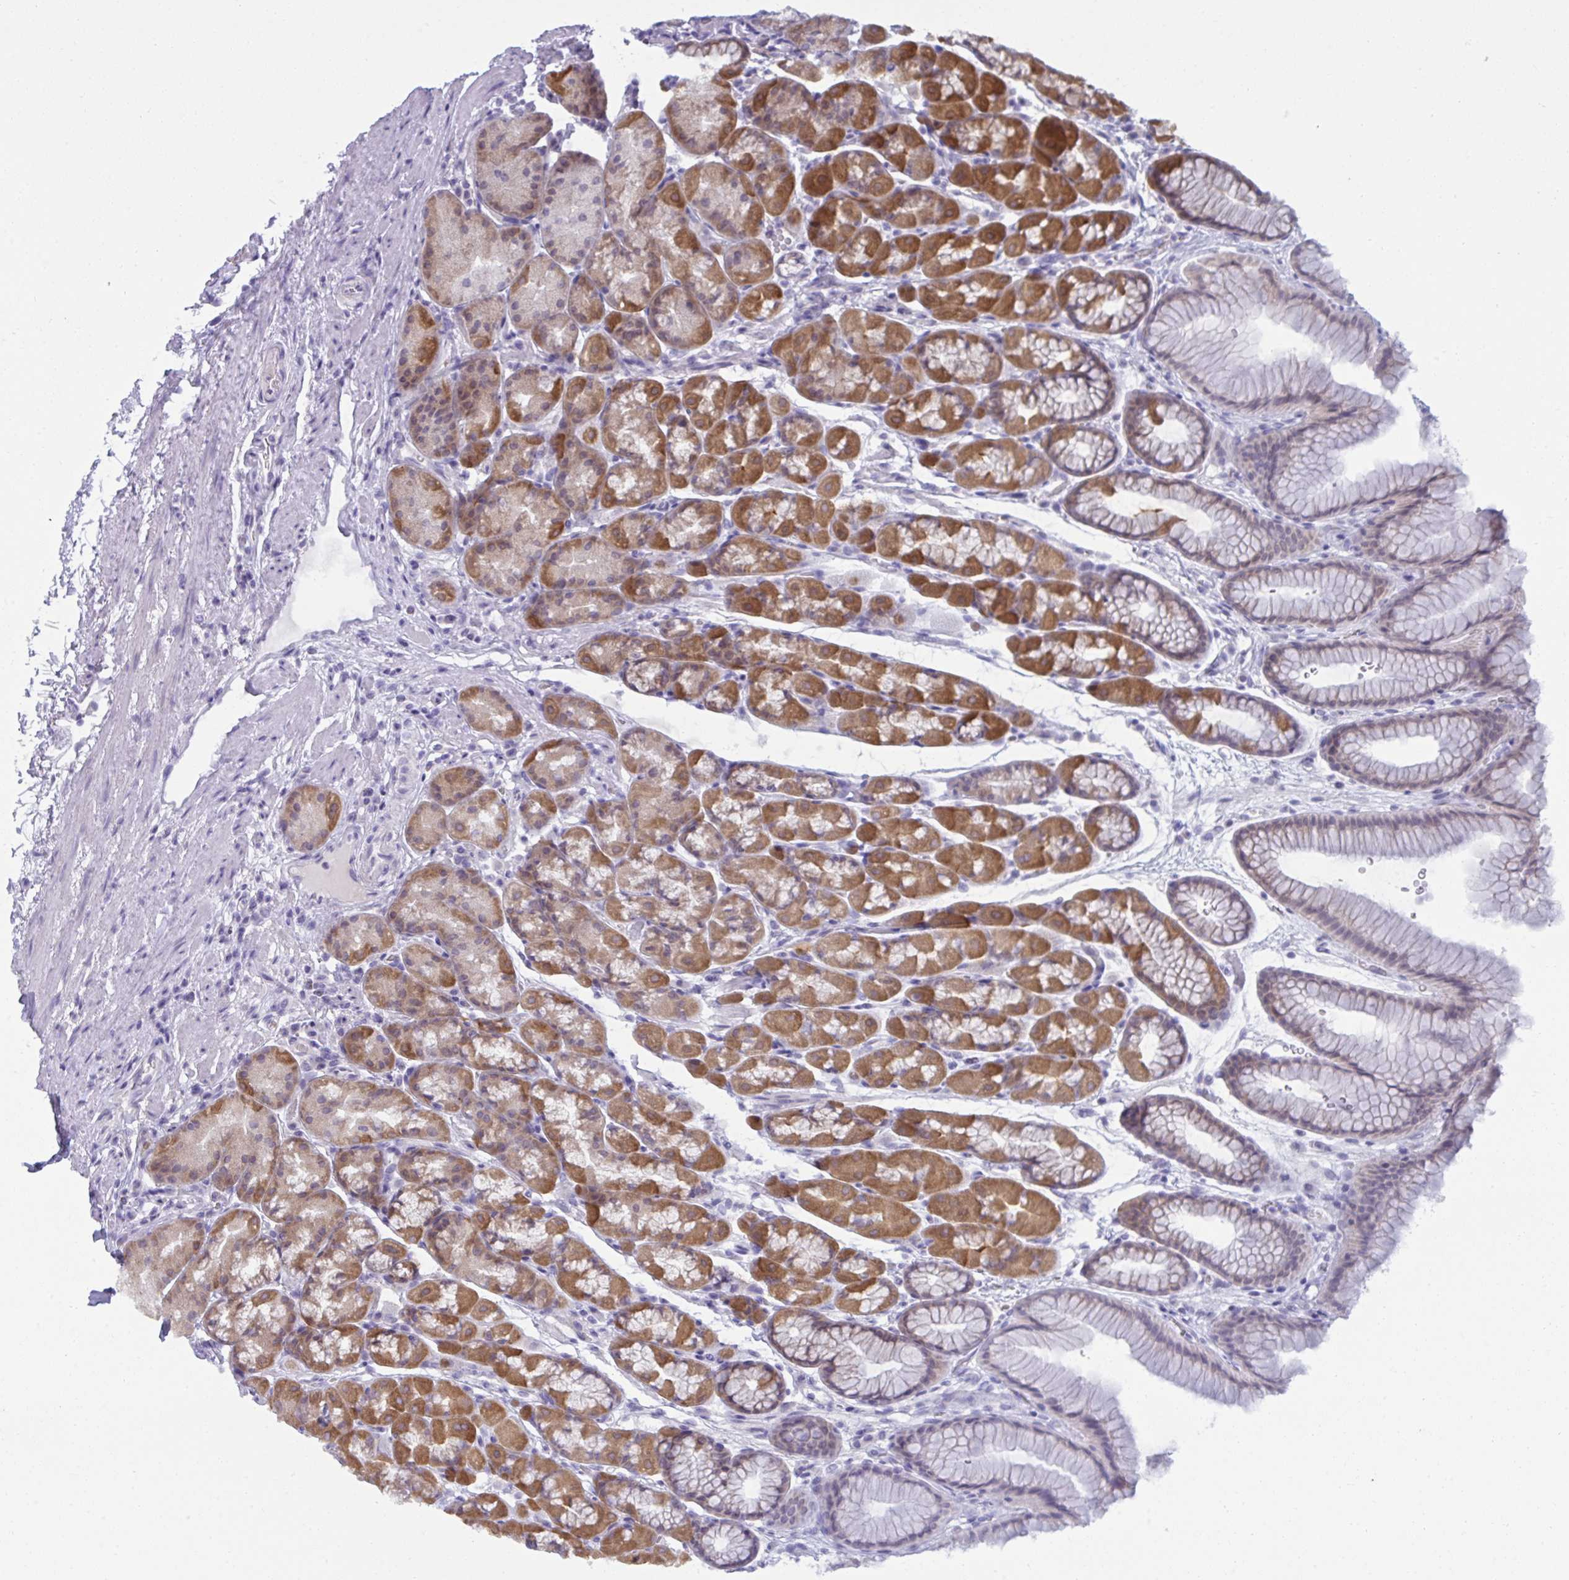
{"staining": {"intensity": "strong", "quantity": "25%-75%", "location": "cytoplasmic/membranous"}, "tissue": "stomach", "cell_type": "Glandular cells", "image_type": "normal", "snomed": [{"axis": "morphology", "description": "Normal tissue, NOS"}, {"axis": "topography", "description": "Stomach, lower"}], "caption": "Immunohistochemical staining of benign human stomach shows strong cytoplasmic/membranous protein staining in approximately 25%-75% of glandular cells. The protein is stained brown, and the nuclei are stained in blue (DAB IHC with brightfield microscopy, high magnification).", "gene": "RANBP2", "patient": {"sex": "male", "age": 67}}